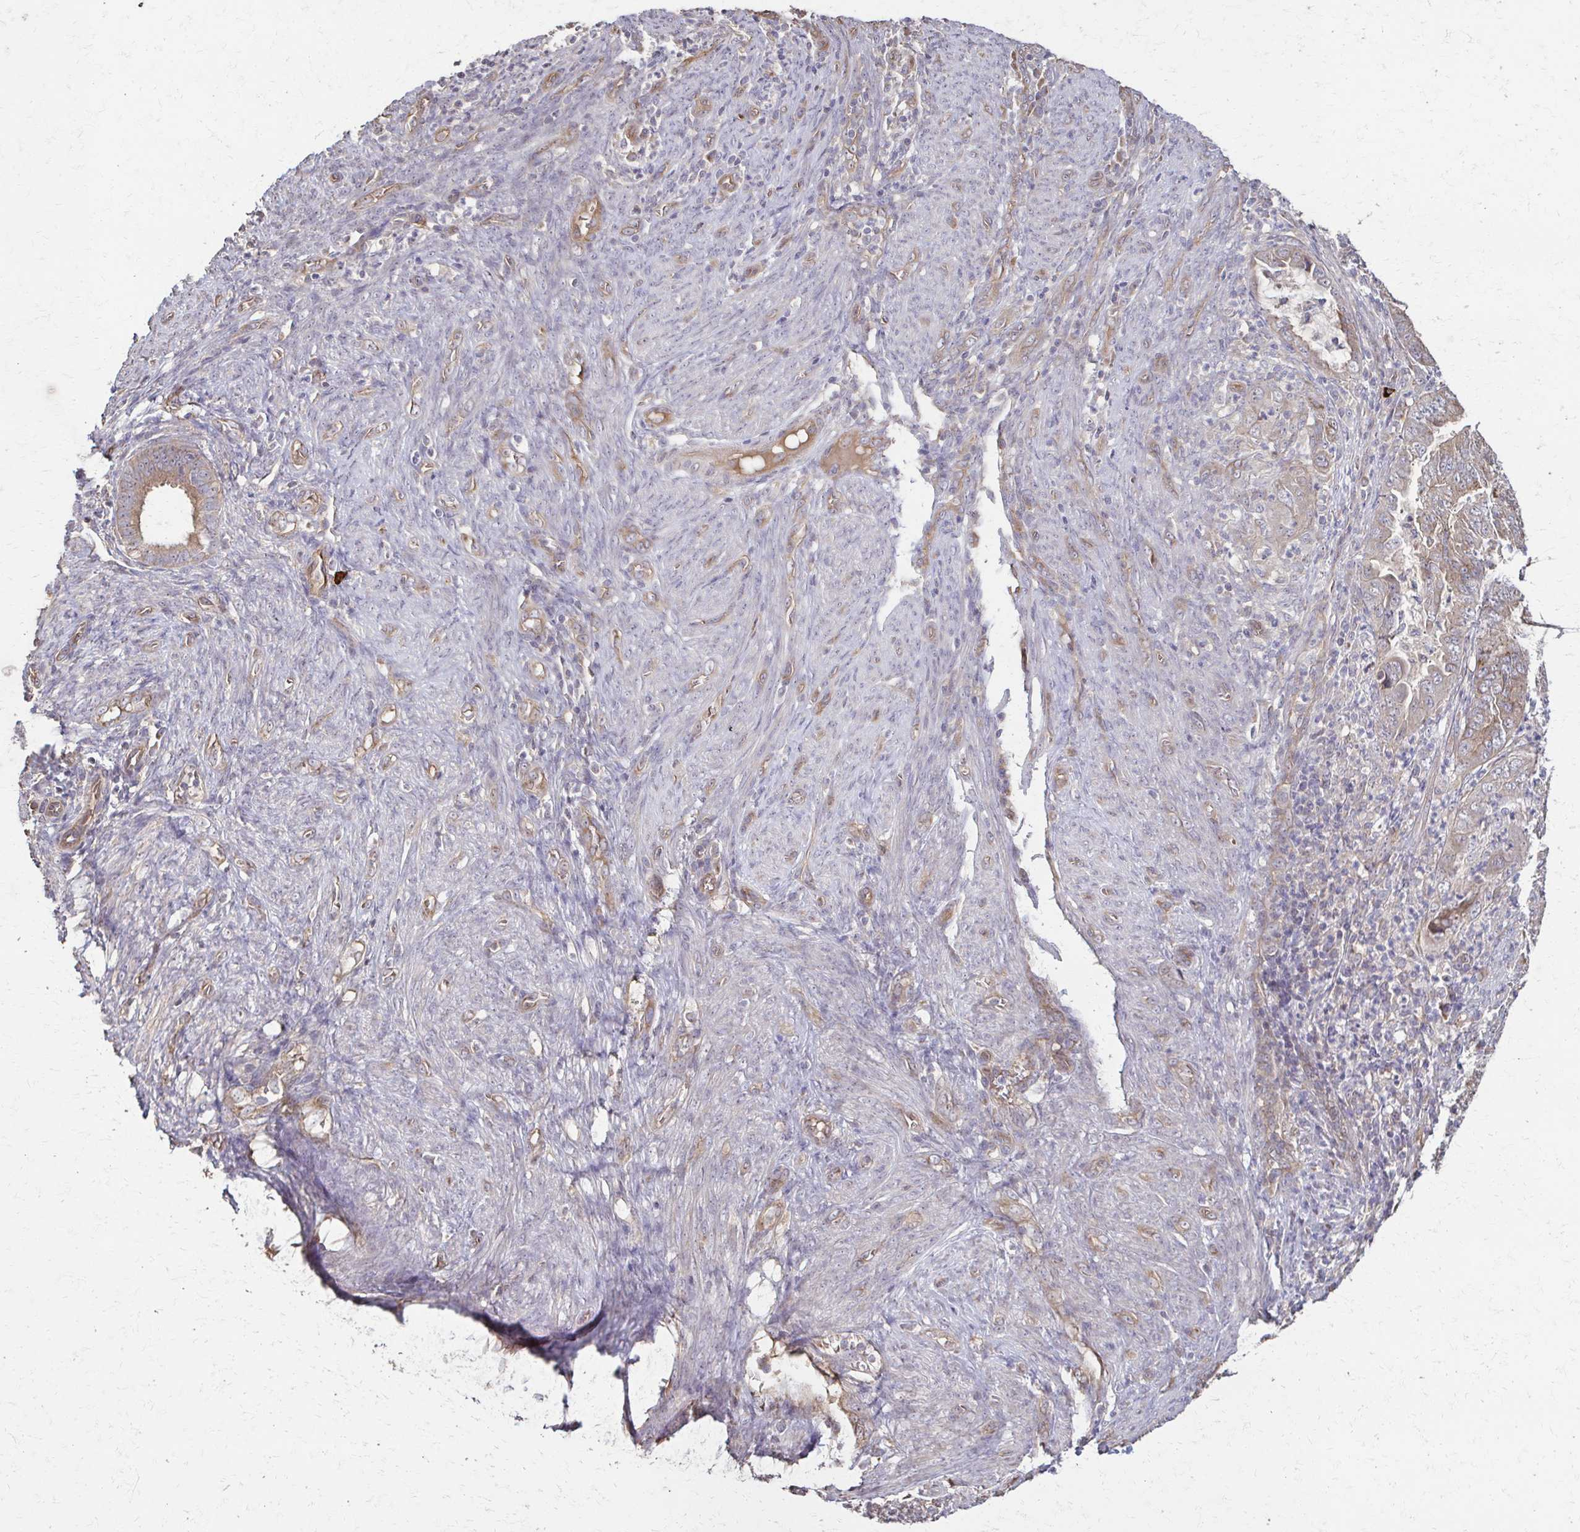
{"staining": {"intensity": "weak", "quantity": ">75%", "location": "cytoplasmic/membranous"}, "tissue": "endometrial cancer", "cell_type": "Tumor cells", "image_type": "cancer", "snomed": [{"axis": "morphology", "description": "Adenocarcinoma, NOS"}, {"axis": "topography", "description": "Endometrium"}], "caption": "This photomicrograph exhibits endometrial cancer stained with immunohistochemistry to label a protein in brown. The cytoplasmic/membranous of tumor cells show weak positivity for the protein. Nuclei are counter-stained blue.", "gene": "IL18BP", "patient": {"sex": "female", "age": 51}}